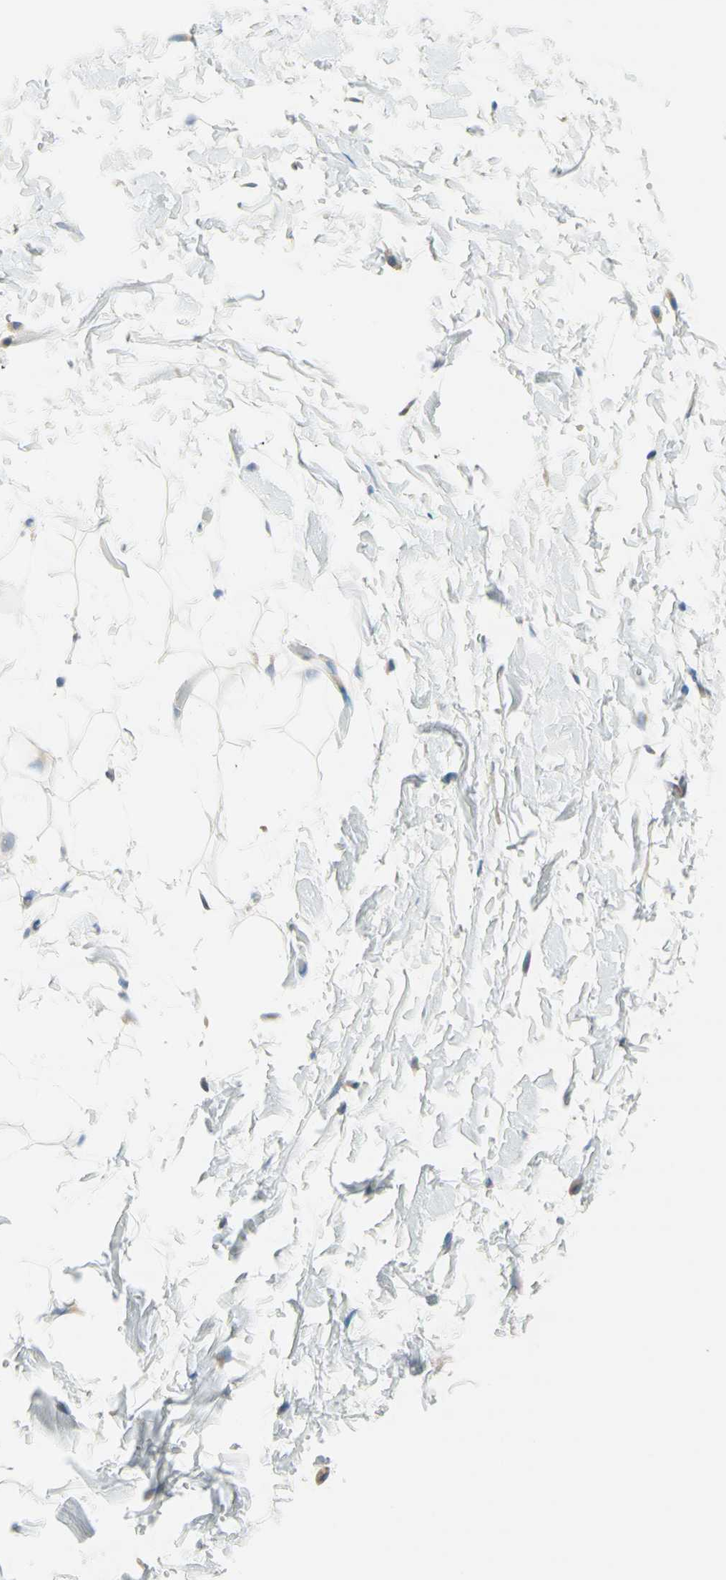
{"staining": {"intensity": "negative", "quantity": "none", "location": "none"}, "tissue": "adipose tissue", "cell_type": "Adipocytes", "image_type": "normal", "snomed": [{"axis": "morphology", "description": "Normal tissue, NOS"}, {"axis": "topography", "description": "Soft tissue"}], "caption": "Photomicrograph shows no protein staining in adipocytes of unremarkable adipose tissue. (Brightfield microscopy of DAB (3,3'-diaminobenzidine) immunohistochemistry at high magnification).", "gene": "F3", "patient": {"sex": "male", "age": 72}}